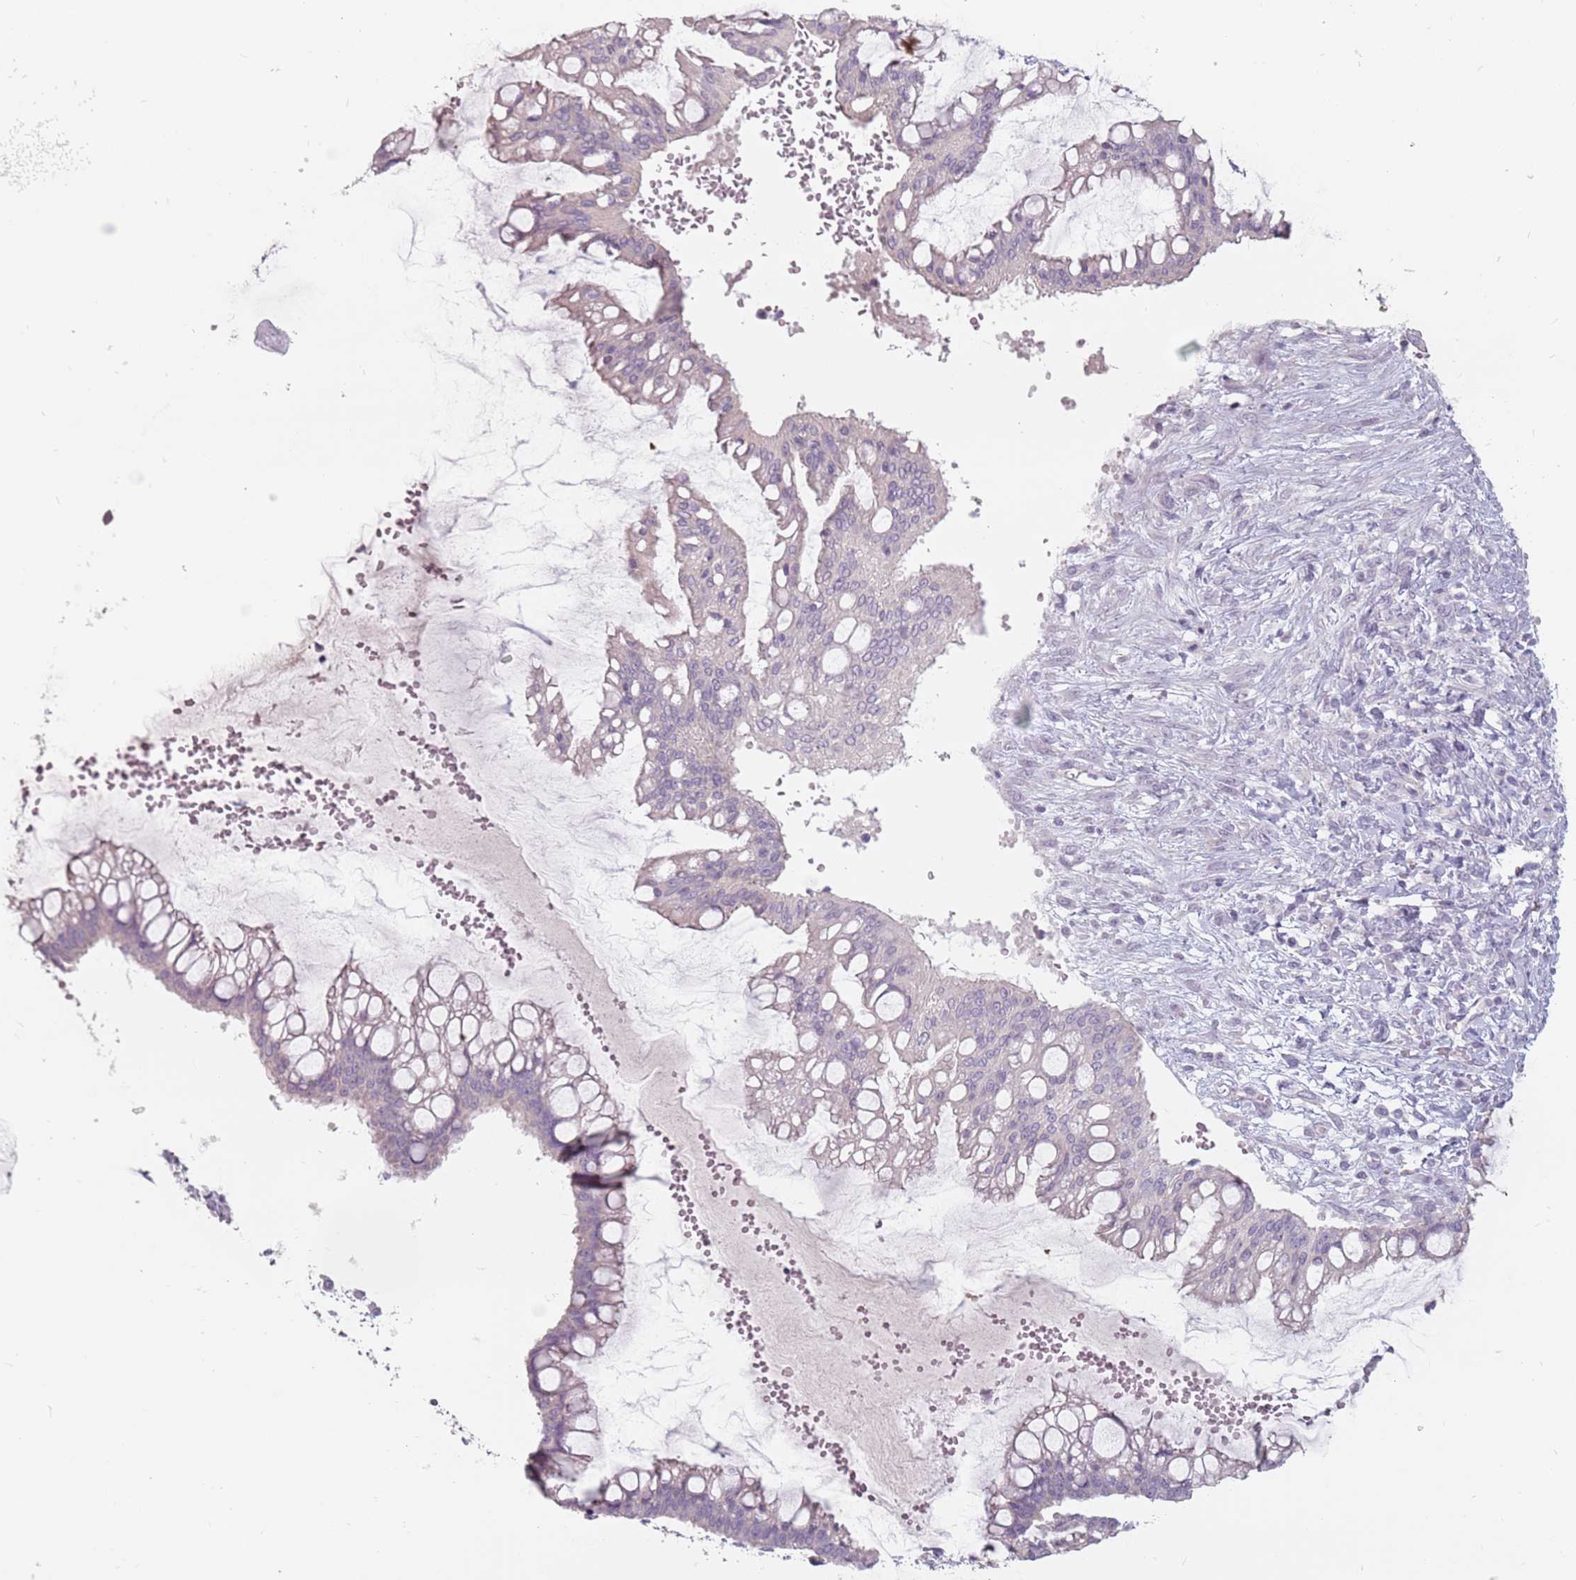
{"staining": {"intensity": "negative", "quantity": "none", "location": "none"}, "tissue": "ovarian cancer", "cell_type": "Tumor cells", "image_type": "cancer", "snomed": [{"axis": "morphology", "description": "Cystadenocarcinoma, mucinous, NOS"}, {"axis": "topography", "description": "Ovary"}], "caption": "Immunohistochemistry image of human mucinous cystadenocarcinoma (ovarian) stained for a protein (brown), which demonstrates no positivity in tumor cells.", "gene": "CEP19", "patient": {"sex": "female", "age": 73}}